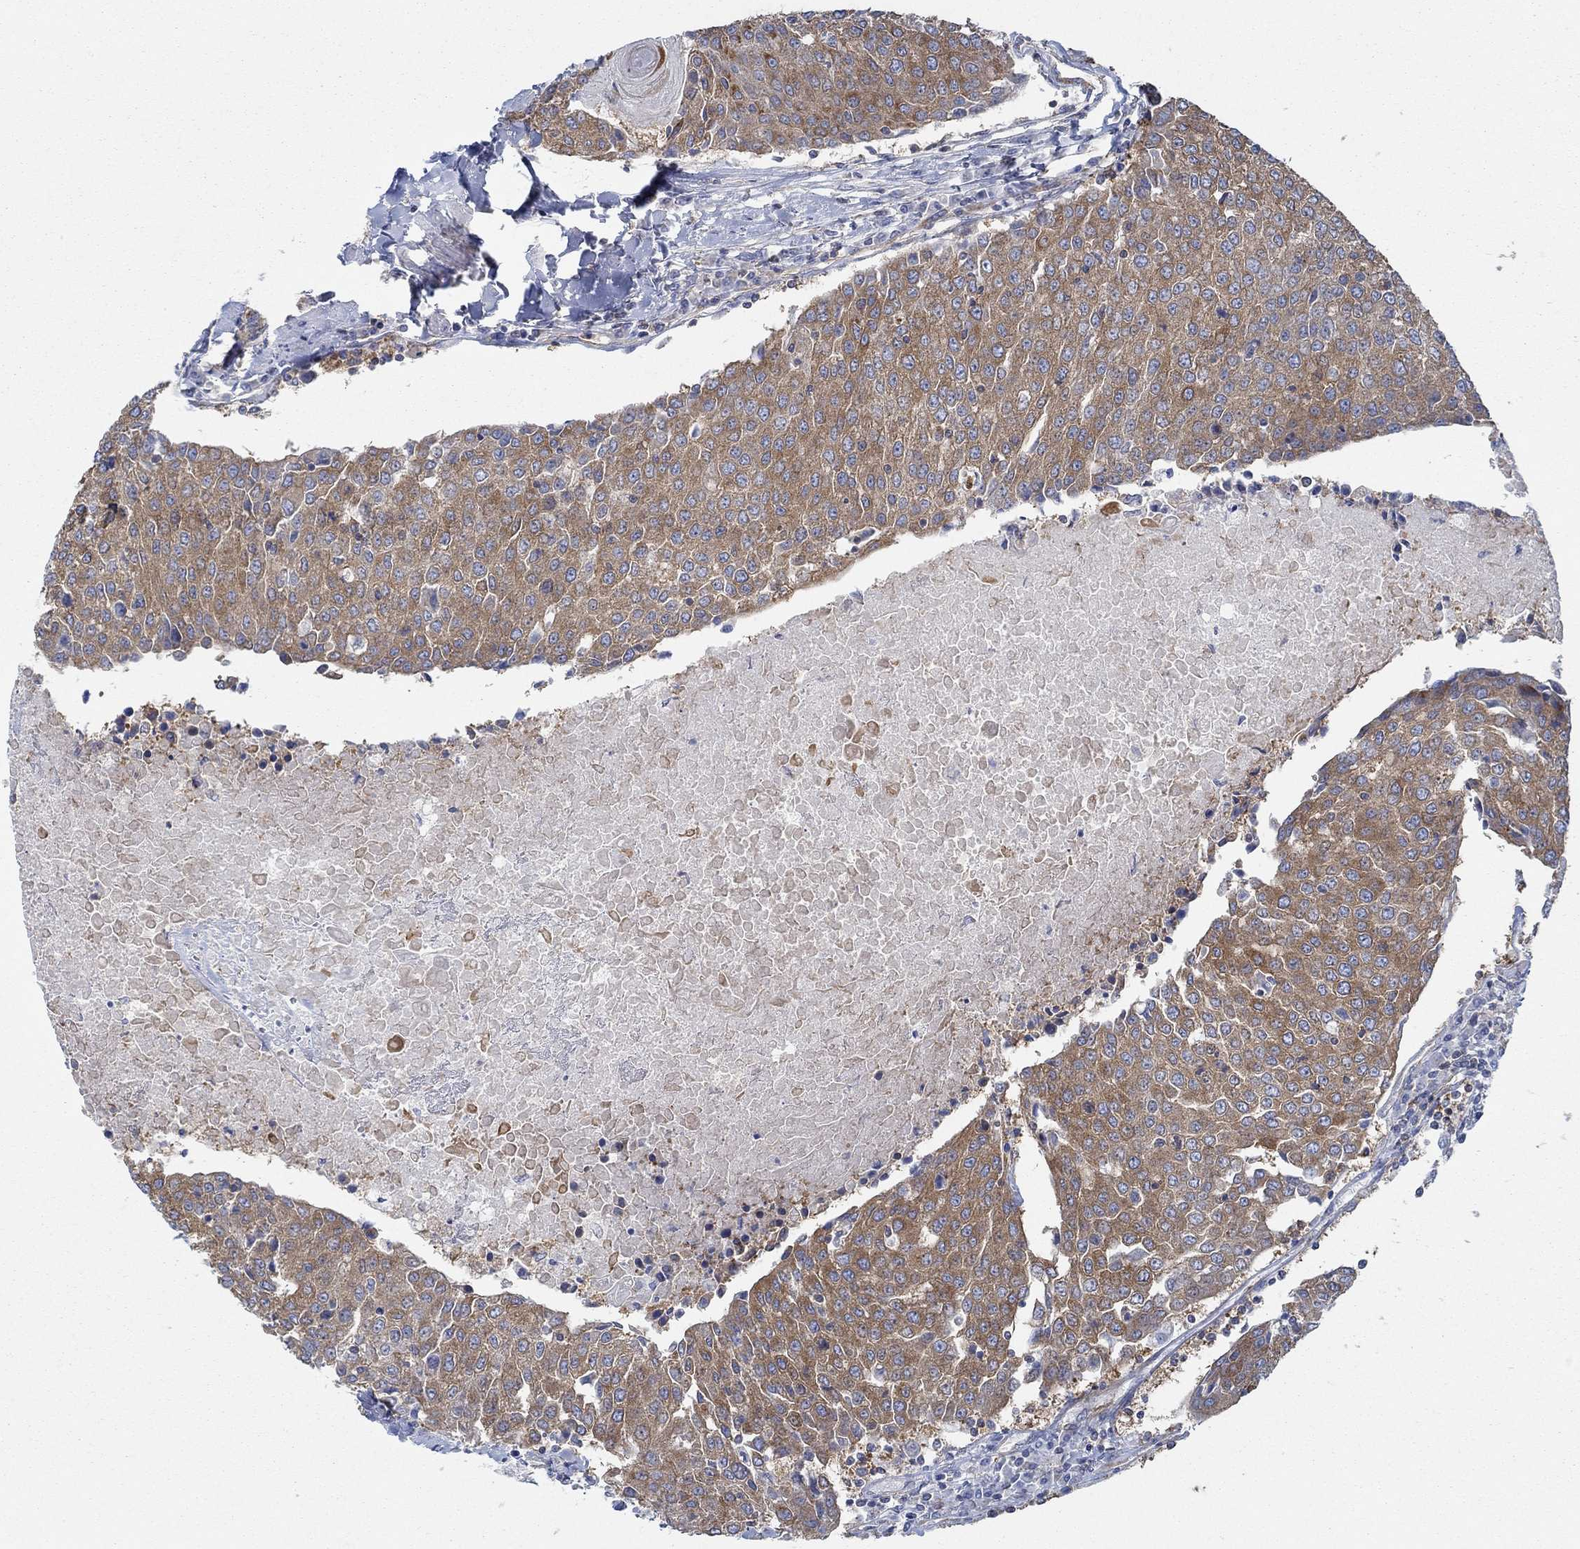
{"staining": {"intensity": "strong", "quantity": ">75%", "location": "cytoplasmic/membranous"}, "tissue": "urothelial cancer", "cell_type": "Tumor cells", "image_type": "cancer", "snomed": [{"axis": "morphology", "description": "Urothelial carcinoma, High grade"}, {"axis": "topography", "description": "Urinary bladder"}], "caption": "High-magnification brightfield microscopy of urothelial cancer stained with DAB (brown) and counterstained with hematoxylin (blue). tumor cells exhibit strong cytoplasmic/membranous staining is appreciated in approximately>75% of cells.", "gene": "SPAG9", "patient": {"sex": "female", "age": 85}}